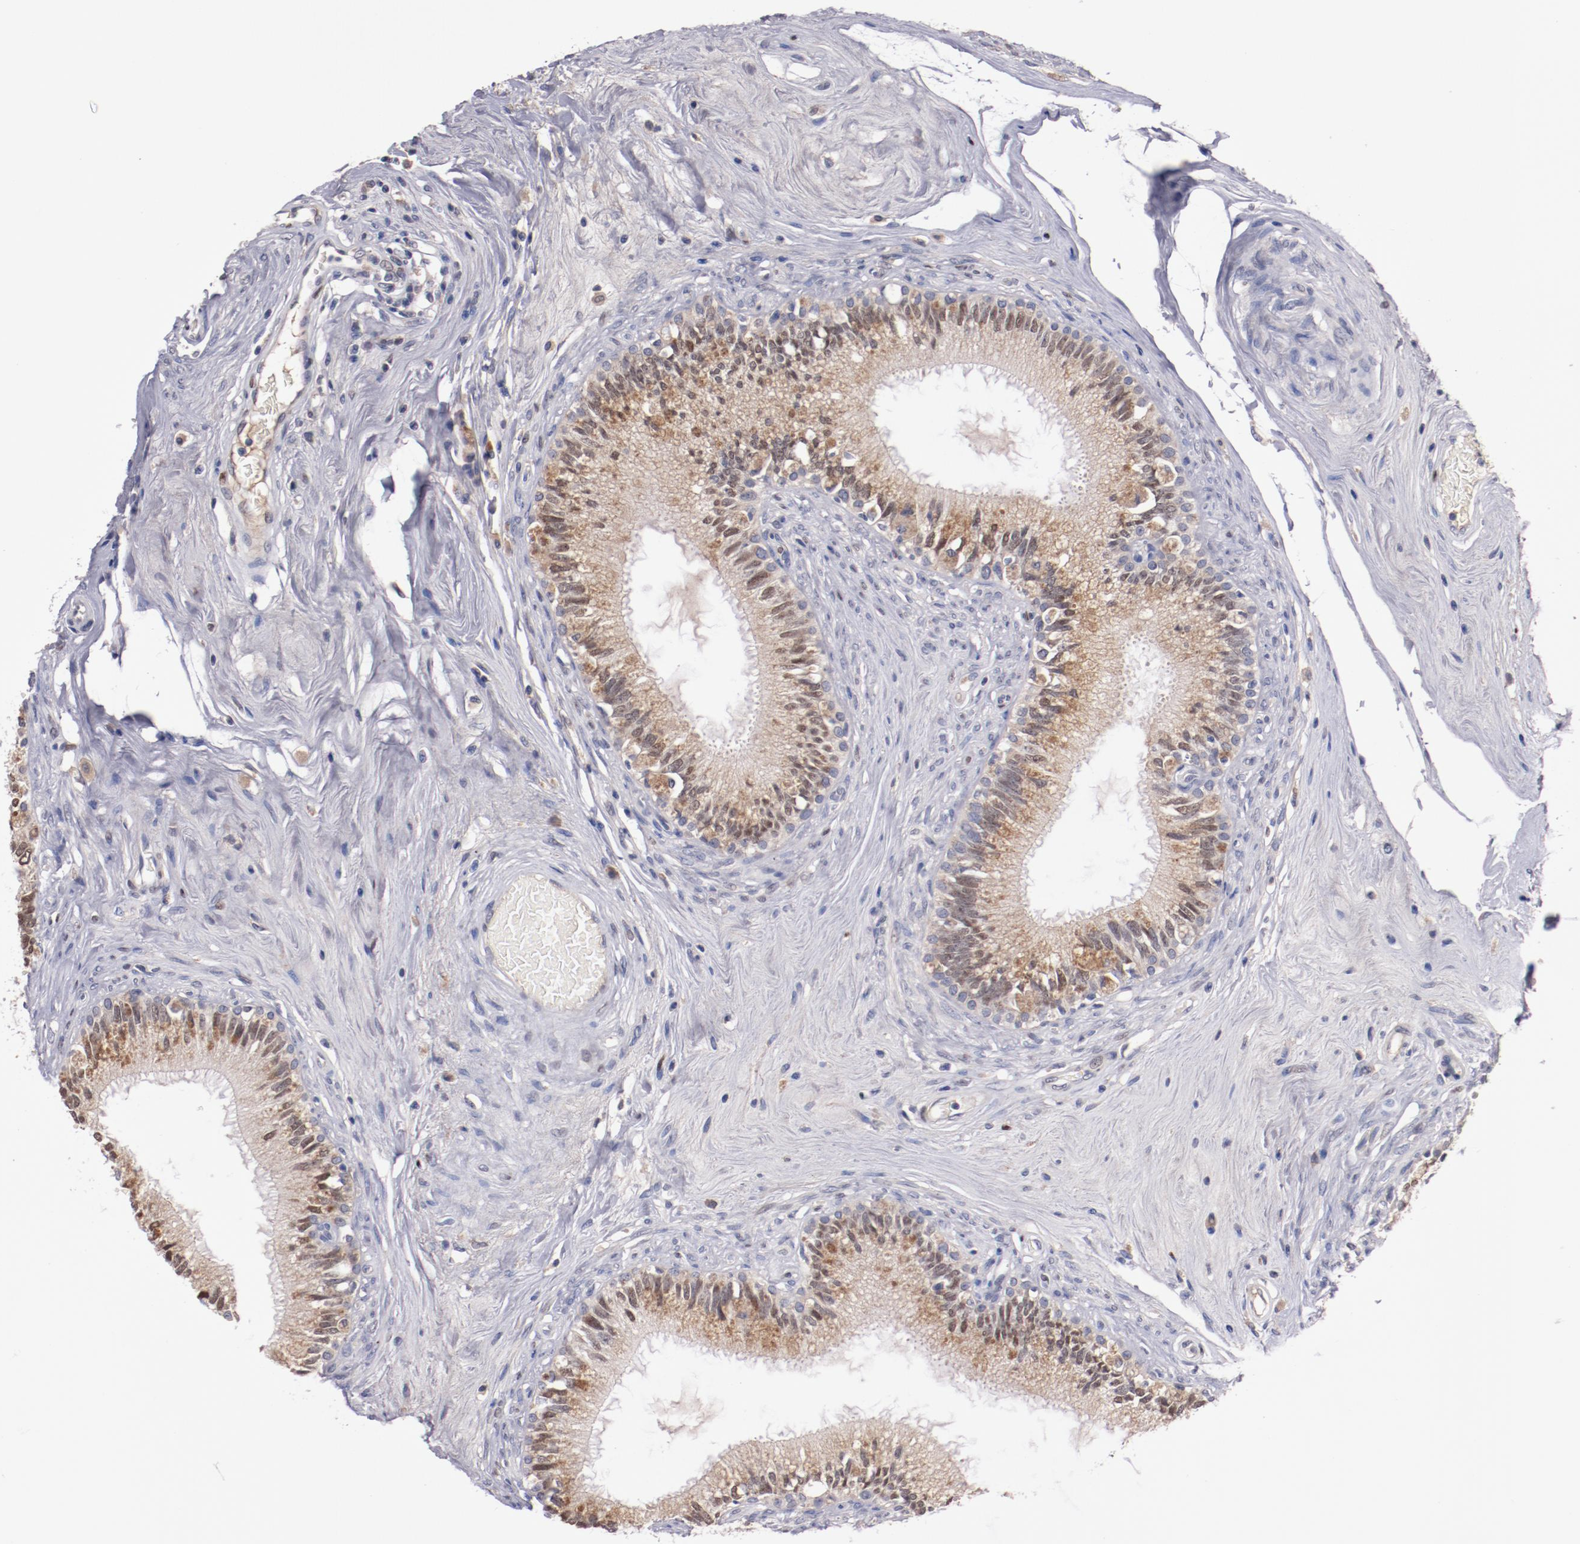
{"staining": {"intensity": "moderate", "quantity": "25%-75%", "location": "cytoplasmic/membranous,nuclear"}, "tissue": "epididymis", "cell_type": "Glandular cells", "image_type": "normal", "snomed": [{"axis": "morphology", "description": "Normal tissue, NOS"}, {"axis": "morphology", "description": "Inflammation, NOS"}, {"axis": "topography", "description": "Epididymis"}], "caption": "Brown immunohistochemical staining in unremarkable epididymis exhibits moderate cytoplasmic/membranous,nuclear staining in about 25%-75% of glandular cells. Ihc stains the protein of interest in brown and the nuclei are stained blue.", "gene": "FAM81A", "patient": {"sex": "male", "age": 84}}